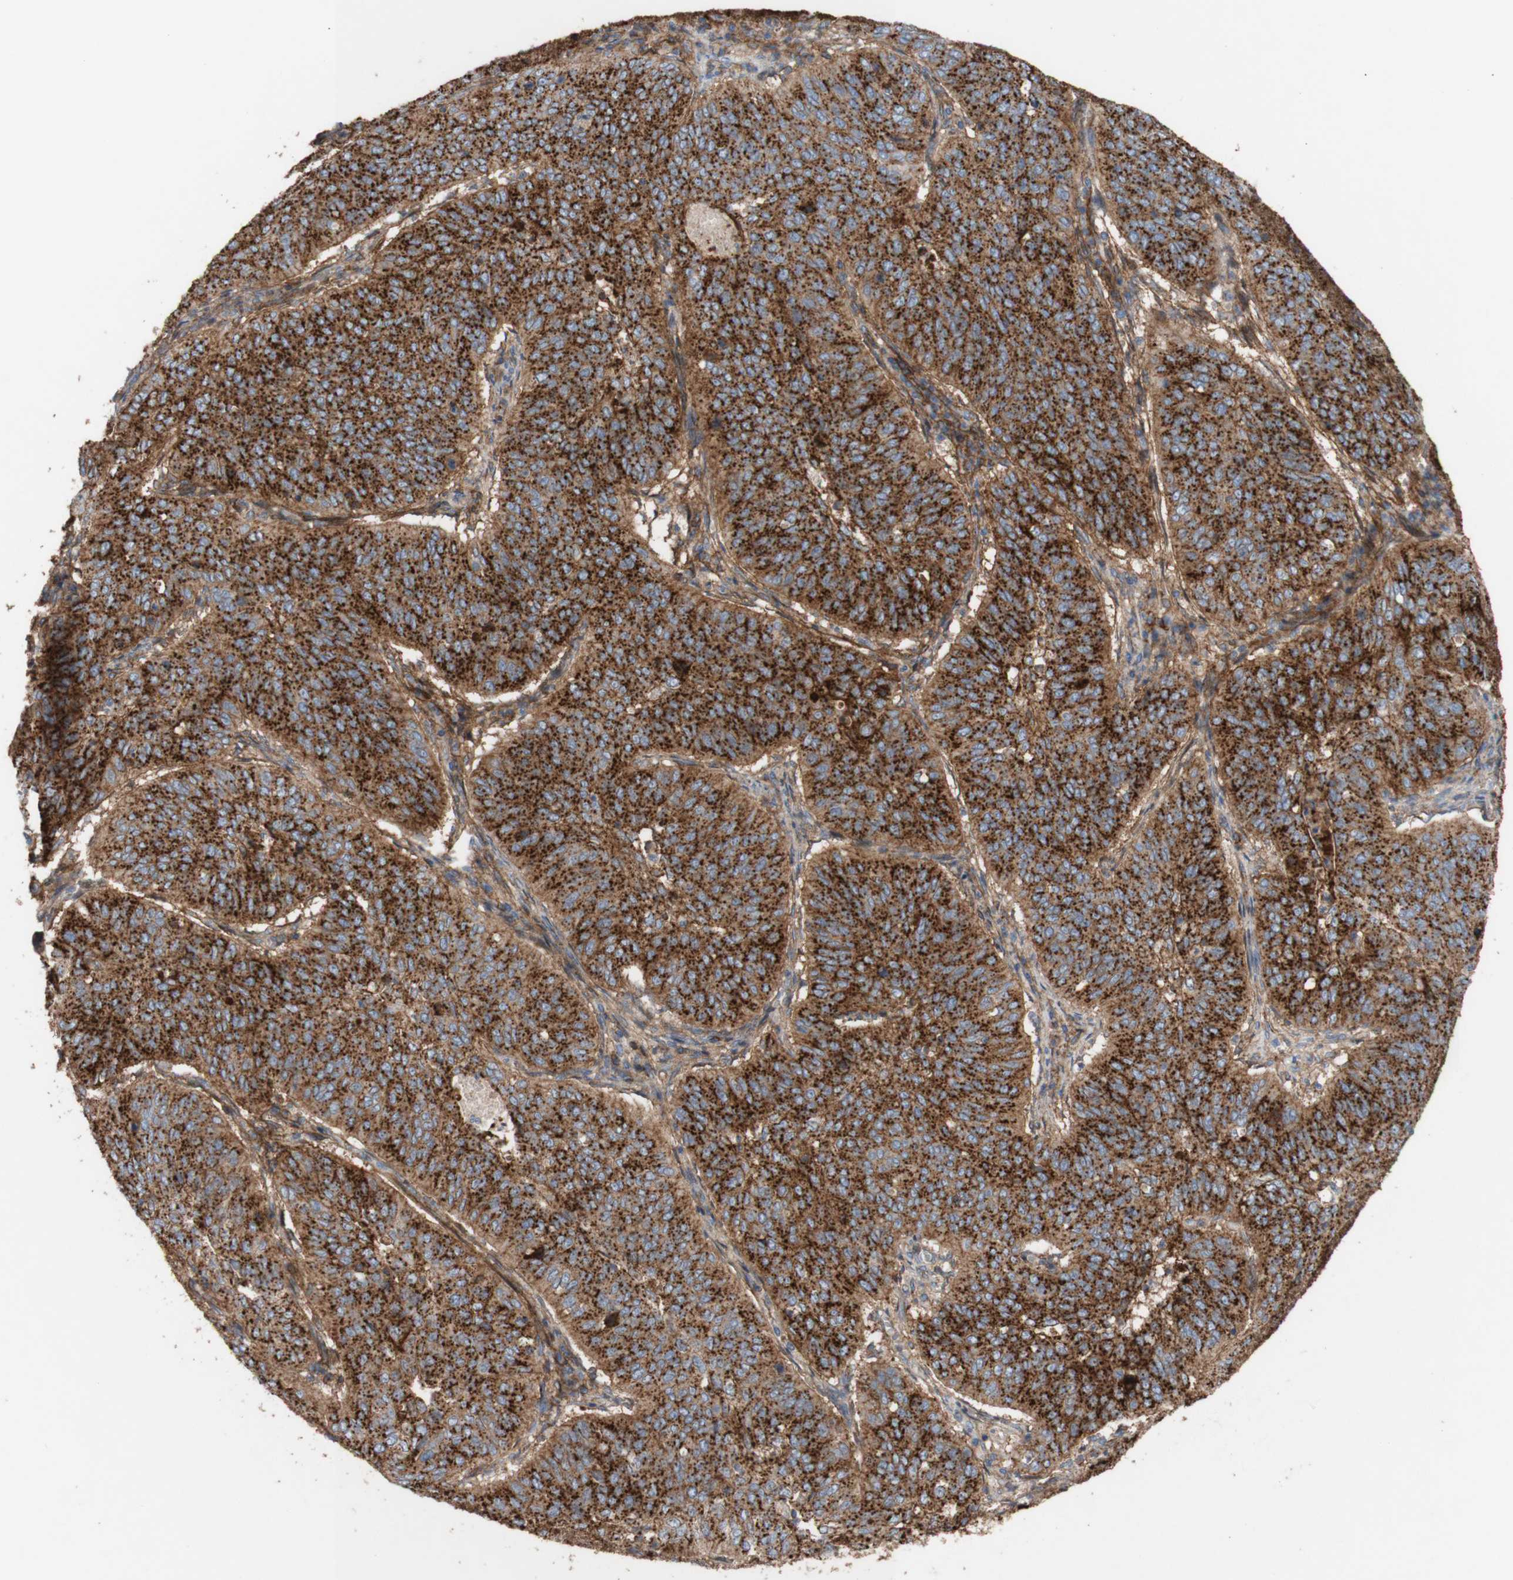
{"staining": {"intensity": "strong", "quantity": ">75%", "location": "cytoplasmic/membranous"}, "tissue": "cervical cancer", "cell_type": "Tumor cells", "image_type": "cancer", "snomed": [{"axis": "morphology", "description": "Normal tissue, NOS"}, {"axis": "morphology", "description": "Squamous cell carcinoma, NOS"}, {"axis": "topography", "description": "Cervix"}], "caption": "Immunohistochemistry of human cervical cancer demonstrates high levels of strong cytoplasmic/membranous staining in about >75% of tumor cells.", "gene": "ATP2A3", "patient": {"sex": "female", "age": 39}}